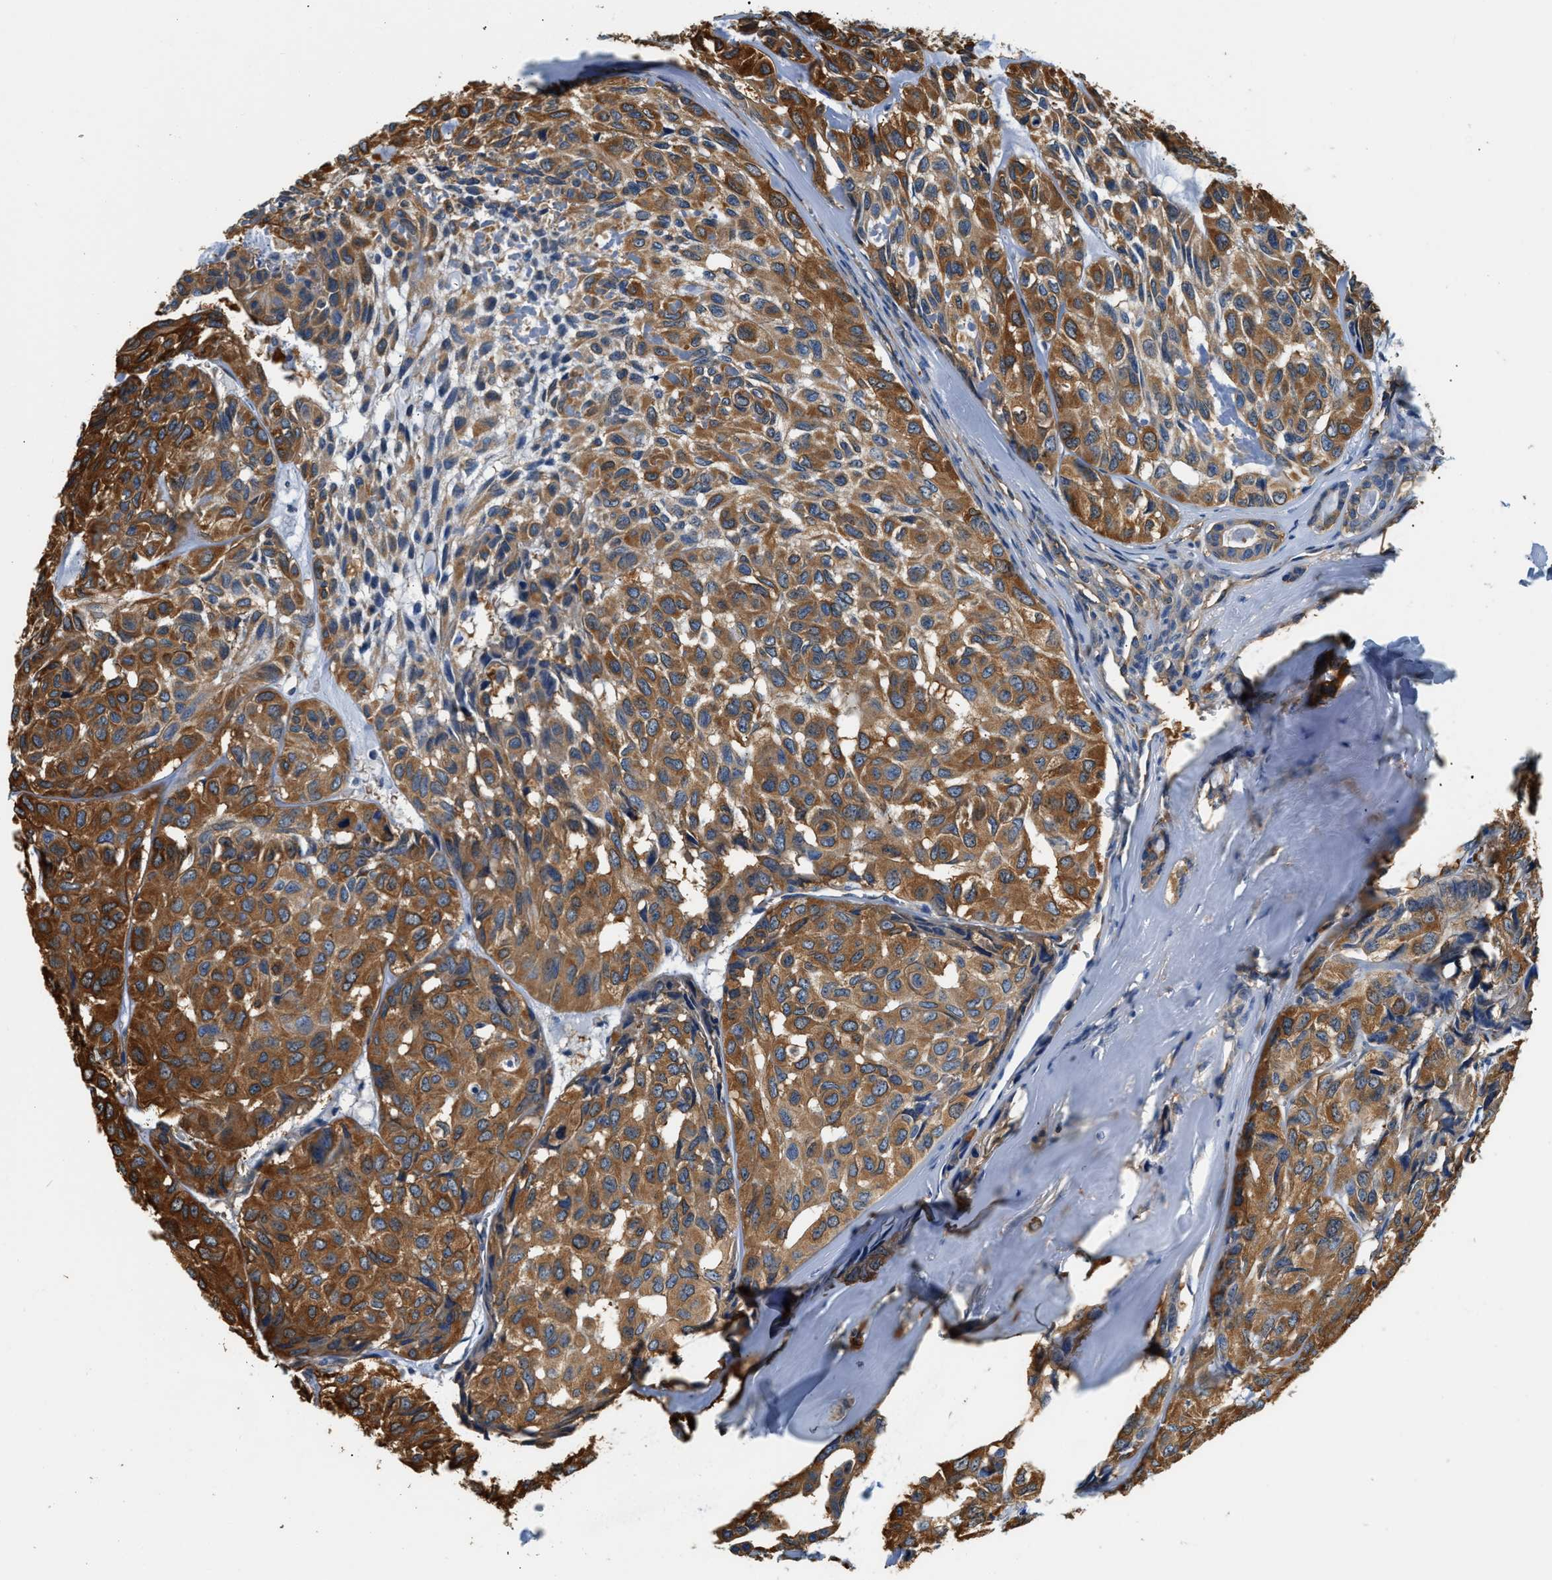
{"staining": {"intensity": "strong", "quantity": ">75%", "location": "cytoplasmic/membranous"}, "tissue": "head and neck cancer", "cell_type": "Tumor cells", "image_type": "cancer", "snomed": [{"axis": "morphology", "description": "Adenocarcinoma, NOS"}, {"axis": "topography", "description": "Salivary gland, NOS"}, {"axis": "topography", "description": "Head-Neck"}], "caption": "The micrograph exhibits immunohistochemical staining of head and neck cancer. There is strong cytoplasmic/membranous staining is seen in approximately >75% of tumor cells.", "gene": "PPP2R1B", "patient": {"sex": "female", "age": 76}}